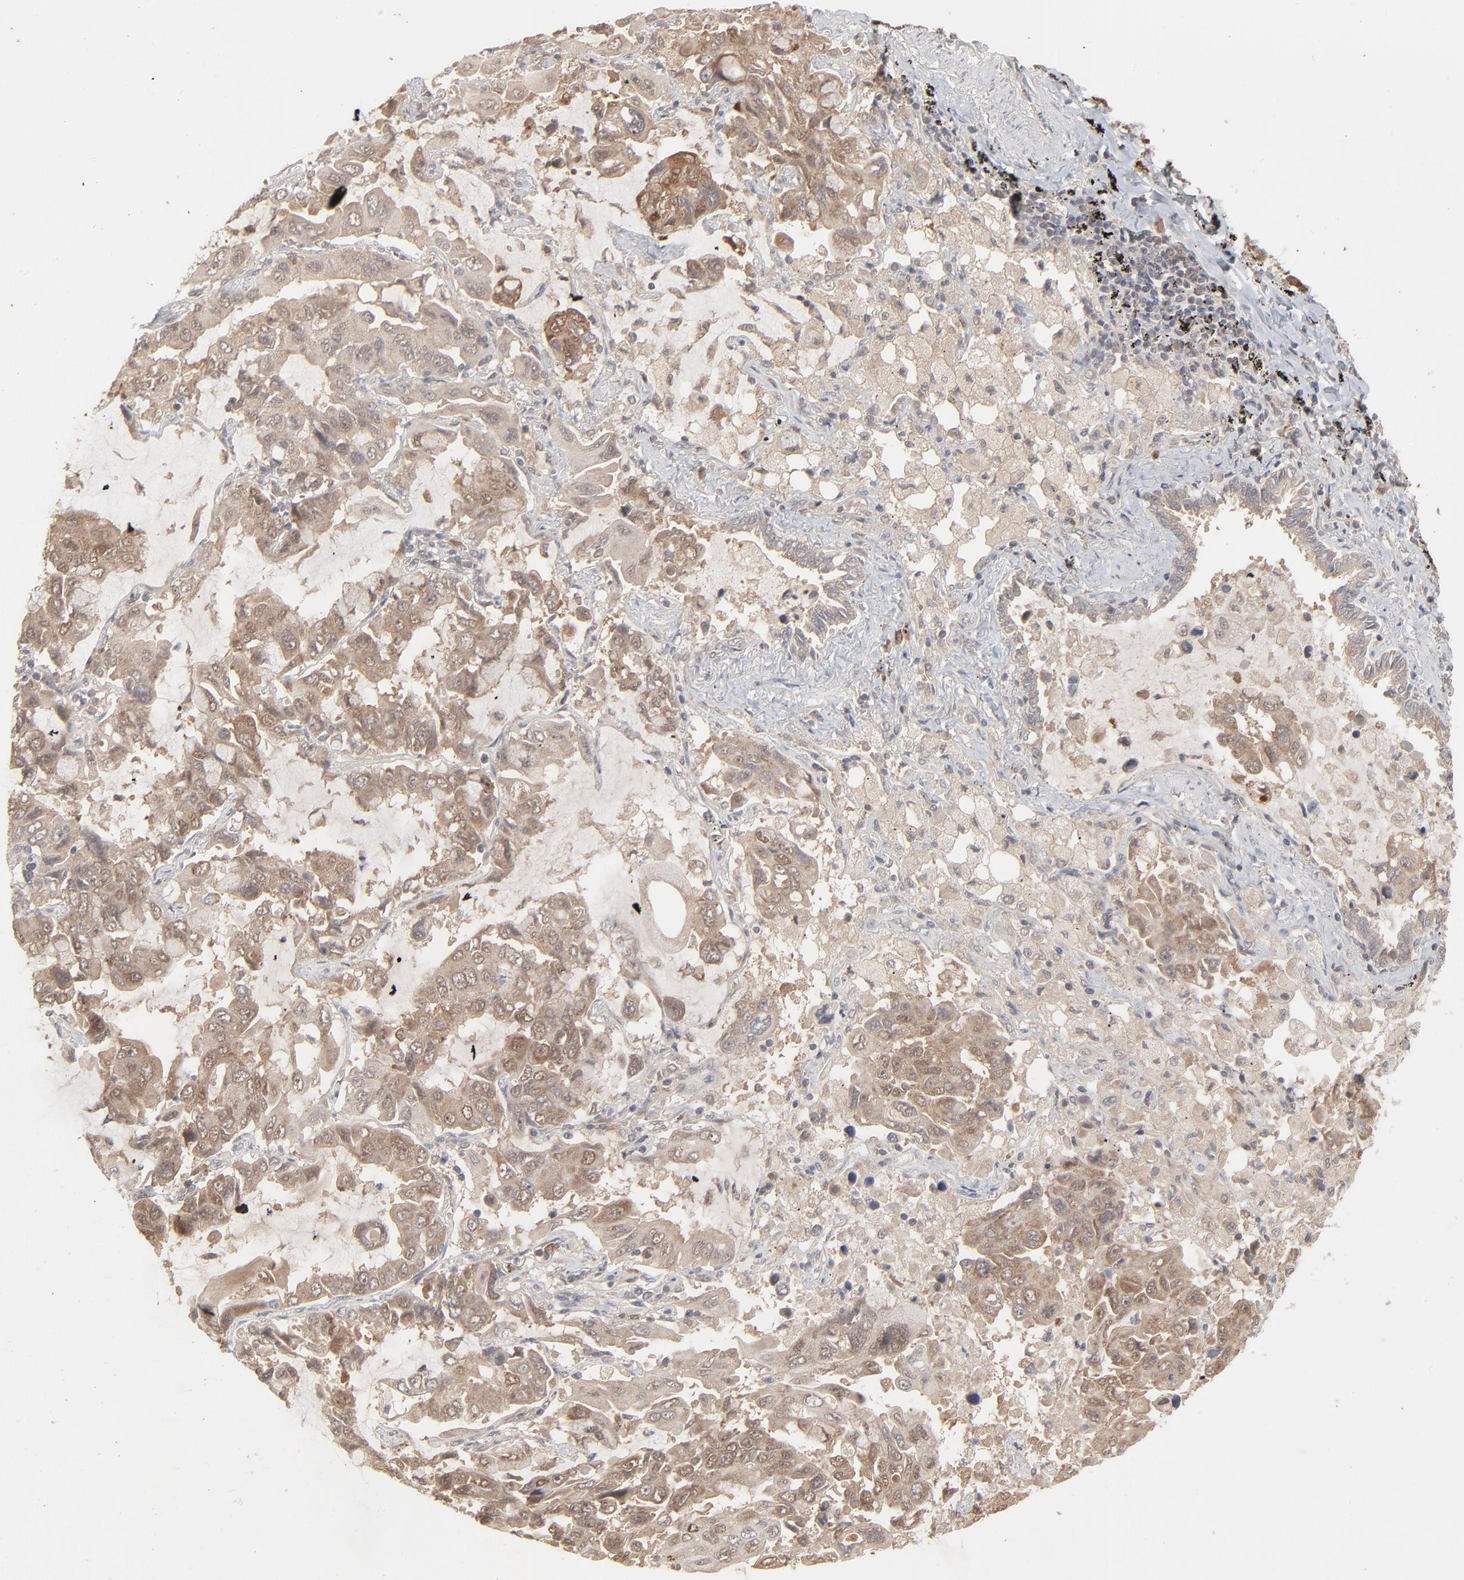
{"staining": {"intensity": "weak", "quantity": ">75%", "location": "cytoplasmic/membranous"}, "tissue": "lung cancer", "cell_type": "Tumor cells", "image_type": "cancer", "snomed": [{"axis": "morphology", "description": "Adenocarcinoma, NOS"}, {"axis": "topography", "description": "Lung"}], "caption": "Human lung adenocarcinoma stained with a brown dye exhibits weak cytoplasmic/membranous positive staining in approximately >75% of tumor cells.", "gene": "SCFD1", "patient": {"sex": "male", "age": 64}}